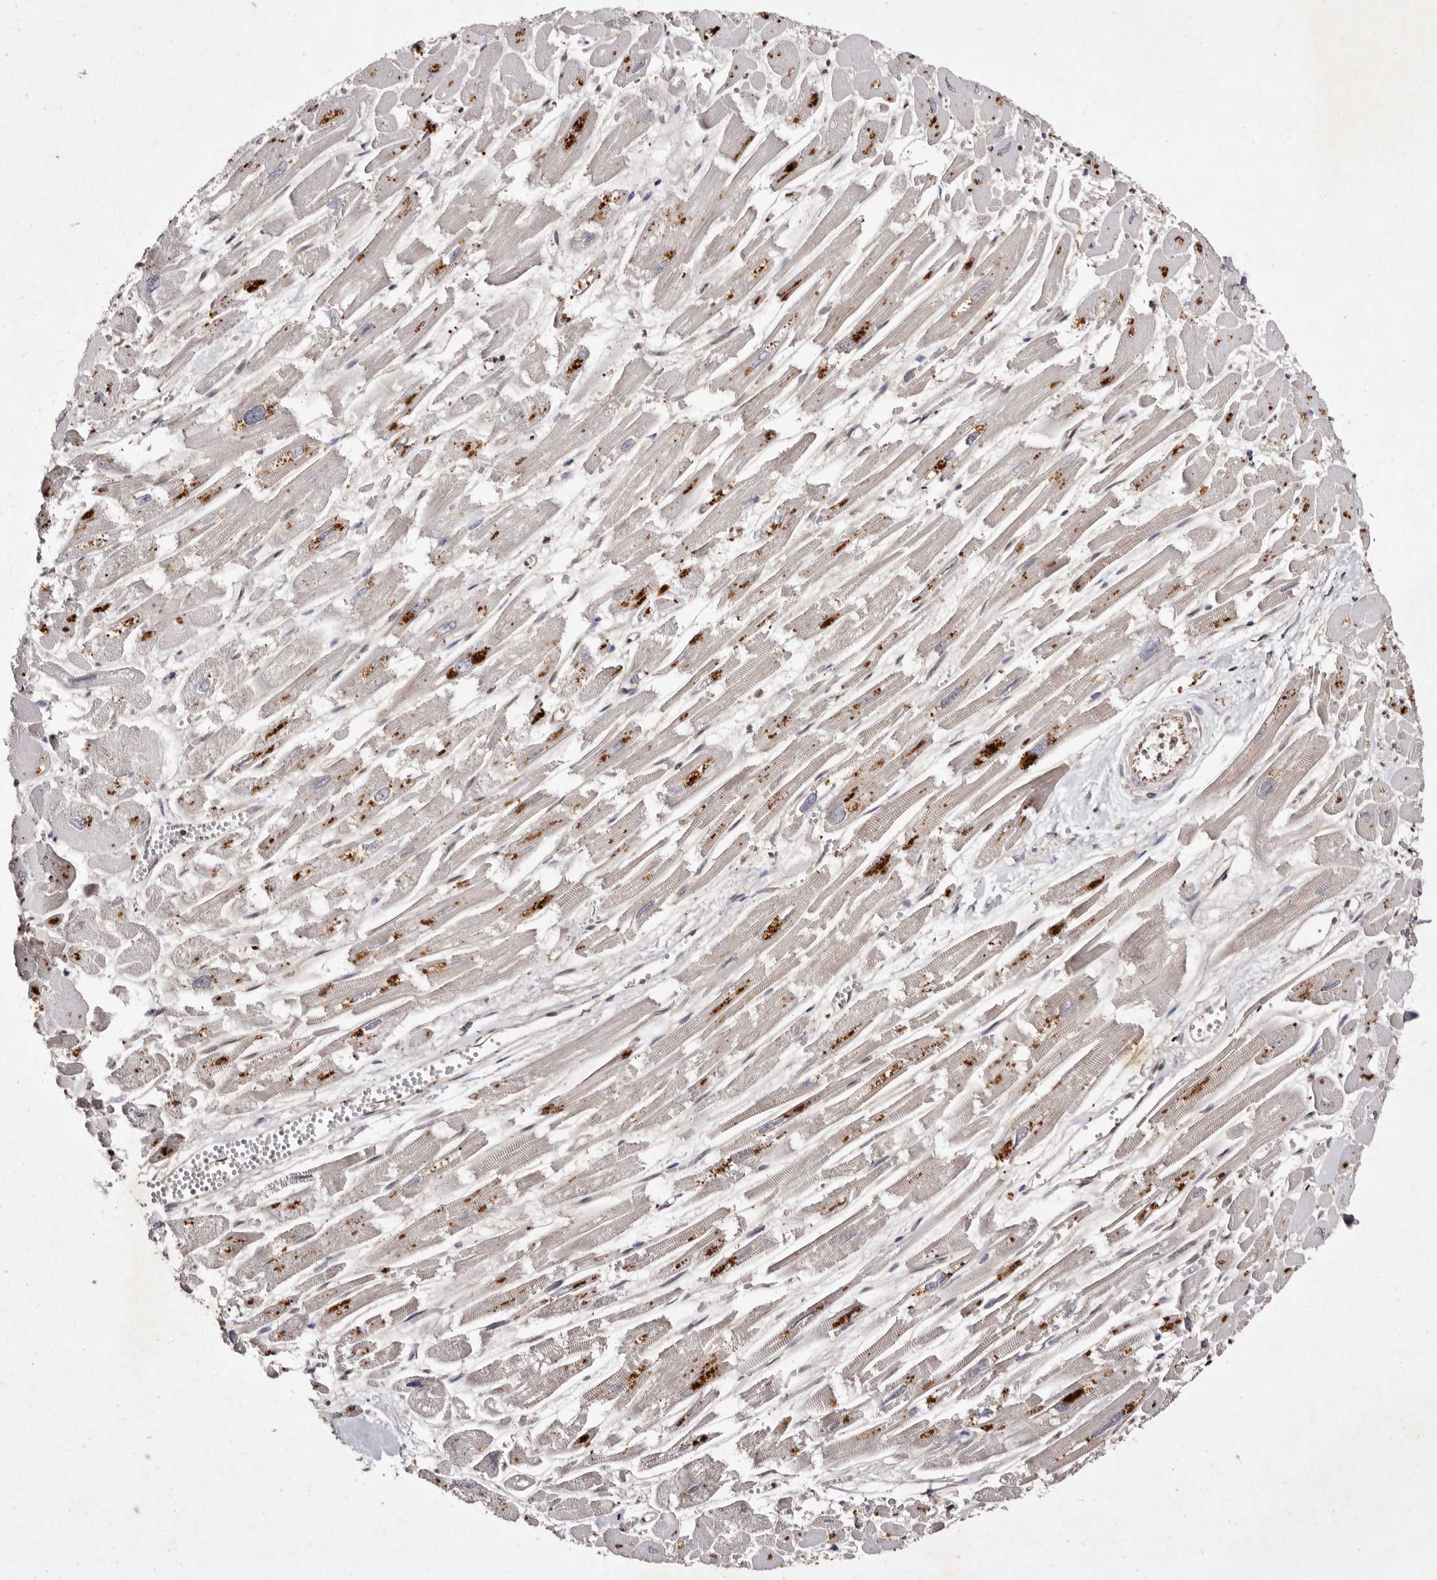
{"staining": {"intensity": "negative", "quantity": "none", "location": "none"}, "tissue": "heart muscle", "cell_type": "Cardiomyocytes", "image_type": "normal", "snomed": [{"axis": "morphology", "description": "Normal tissue, NOS"}, {"axis": "topography", "description": "Heart"}], "caption": "Heart muscle stained for a protein using immunohistochemistry demonstrates no positivity cardiomyocytes.", "gene": "GIMAP4", "patient": {"sex": "male", "age": 54}}